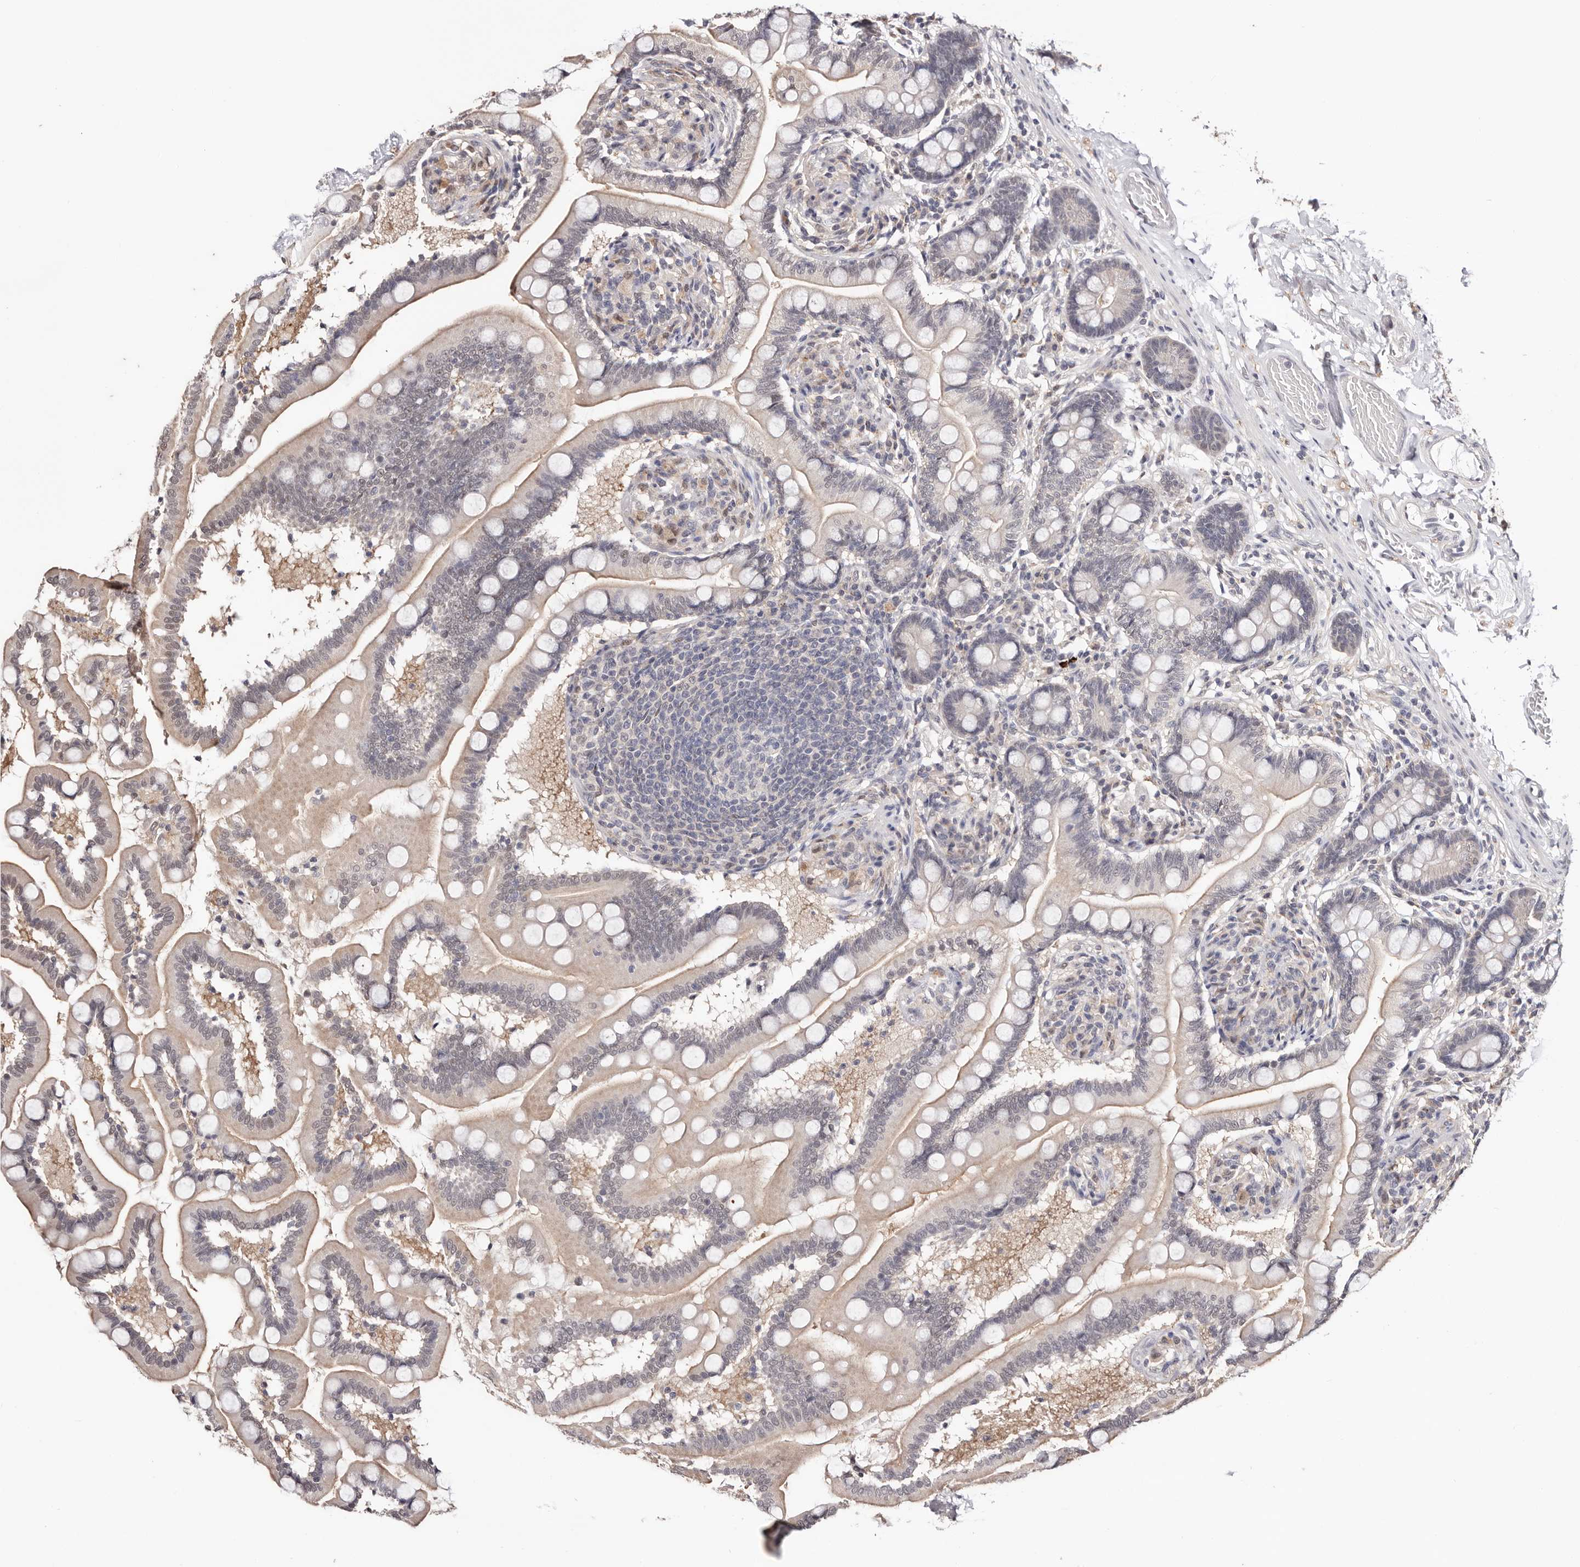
{"staining": {"intensity": "weak", "quantity": "25%-75%", "location": "cytoplasmic/membranous"}, "tissue": "small intestine", "cell_type": "Glandular cells", "image_type": "normal", "snomed": [{"axis": "morphology", "description": "Normal tissue, NOS"}, {"axis": "topography", "description": "Small intestine"}], "caption": "The micrograph displays immunohistochemical staining of unremarkable small intestine. There is weak cytoplasmic/membranous expression is present in about 25%-75% of glandular cells.", "gene": "TYW3", "patient": {"sex": "female", "age": 64}}